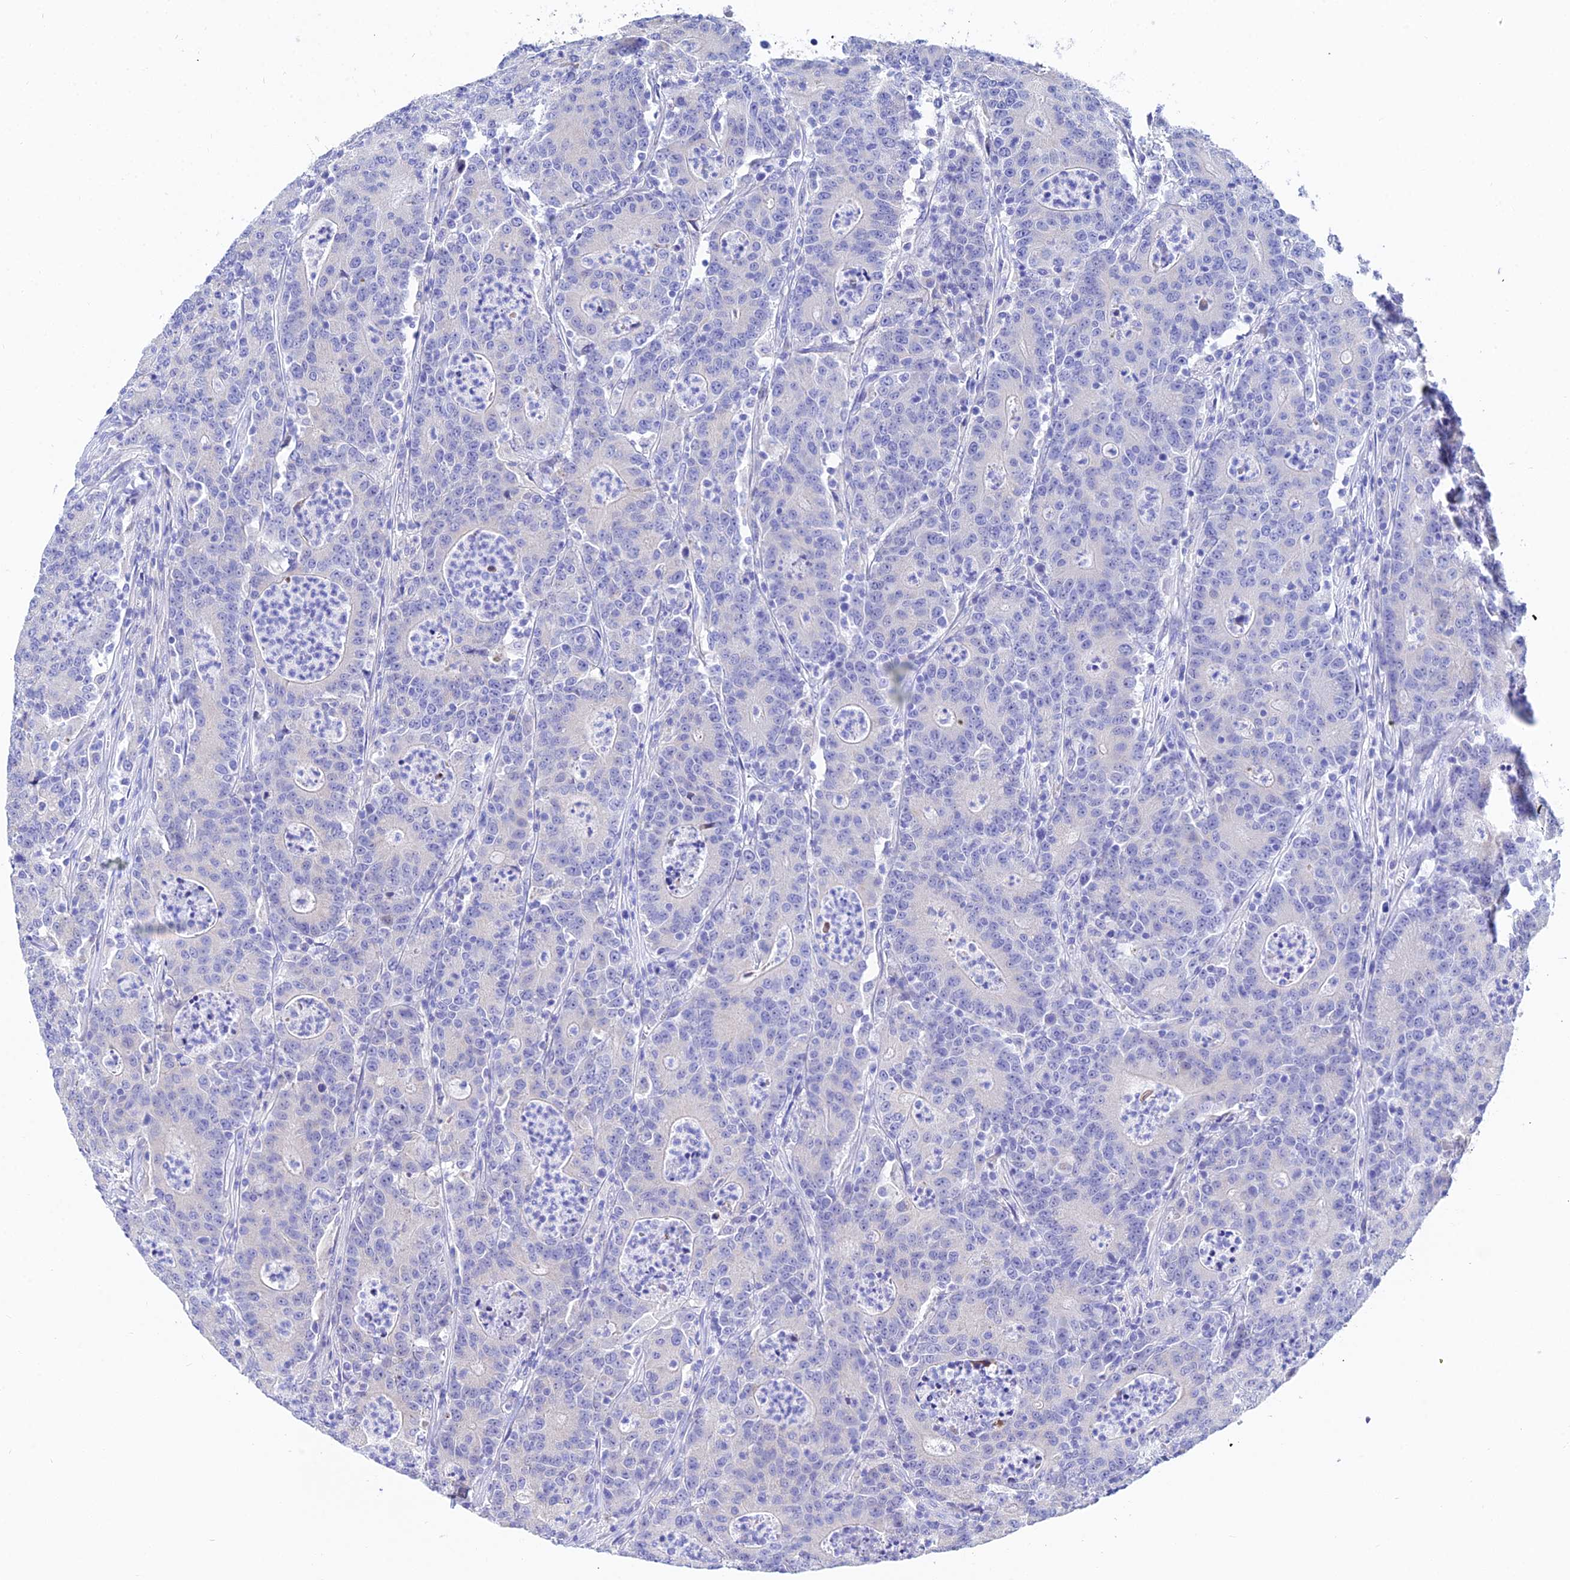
{"staining": {"intensity": "negative", "quantity": "none", "location": "none"}, "tissue": "colorectal cancer", "cell_type": "Tumor cells", "image_type": "cancer", "snomed": [{"axis": "morphology", "description": "Adenocarcinoma, NOS"}, {"axis": "topography", "description": "Colon"}], "caption": "Colorectal cancer stained for a protein using IHC demonstrates no positivity tumor cells.", "gene": "CEP41", "patient": {"sex": "male", "age": 83}}